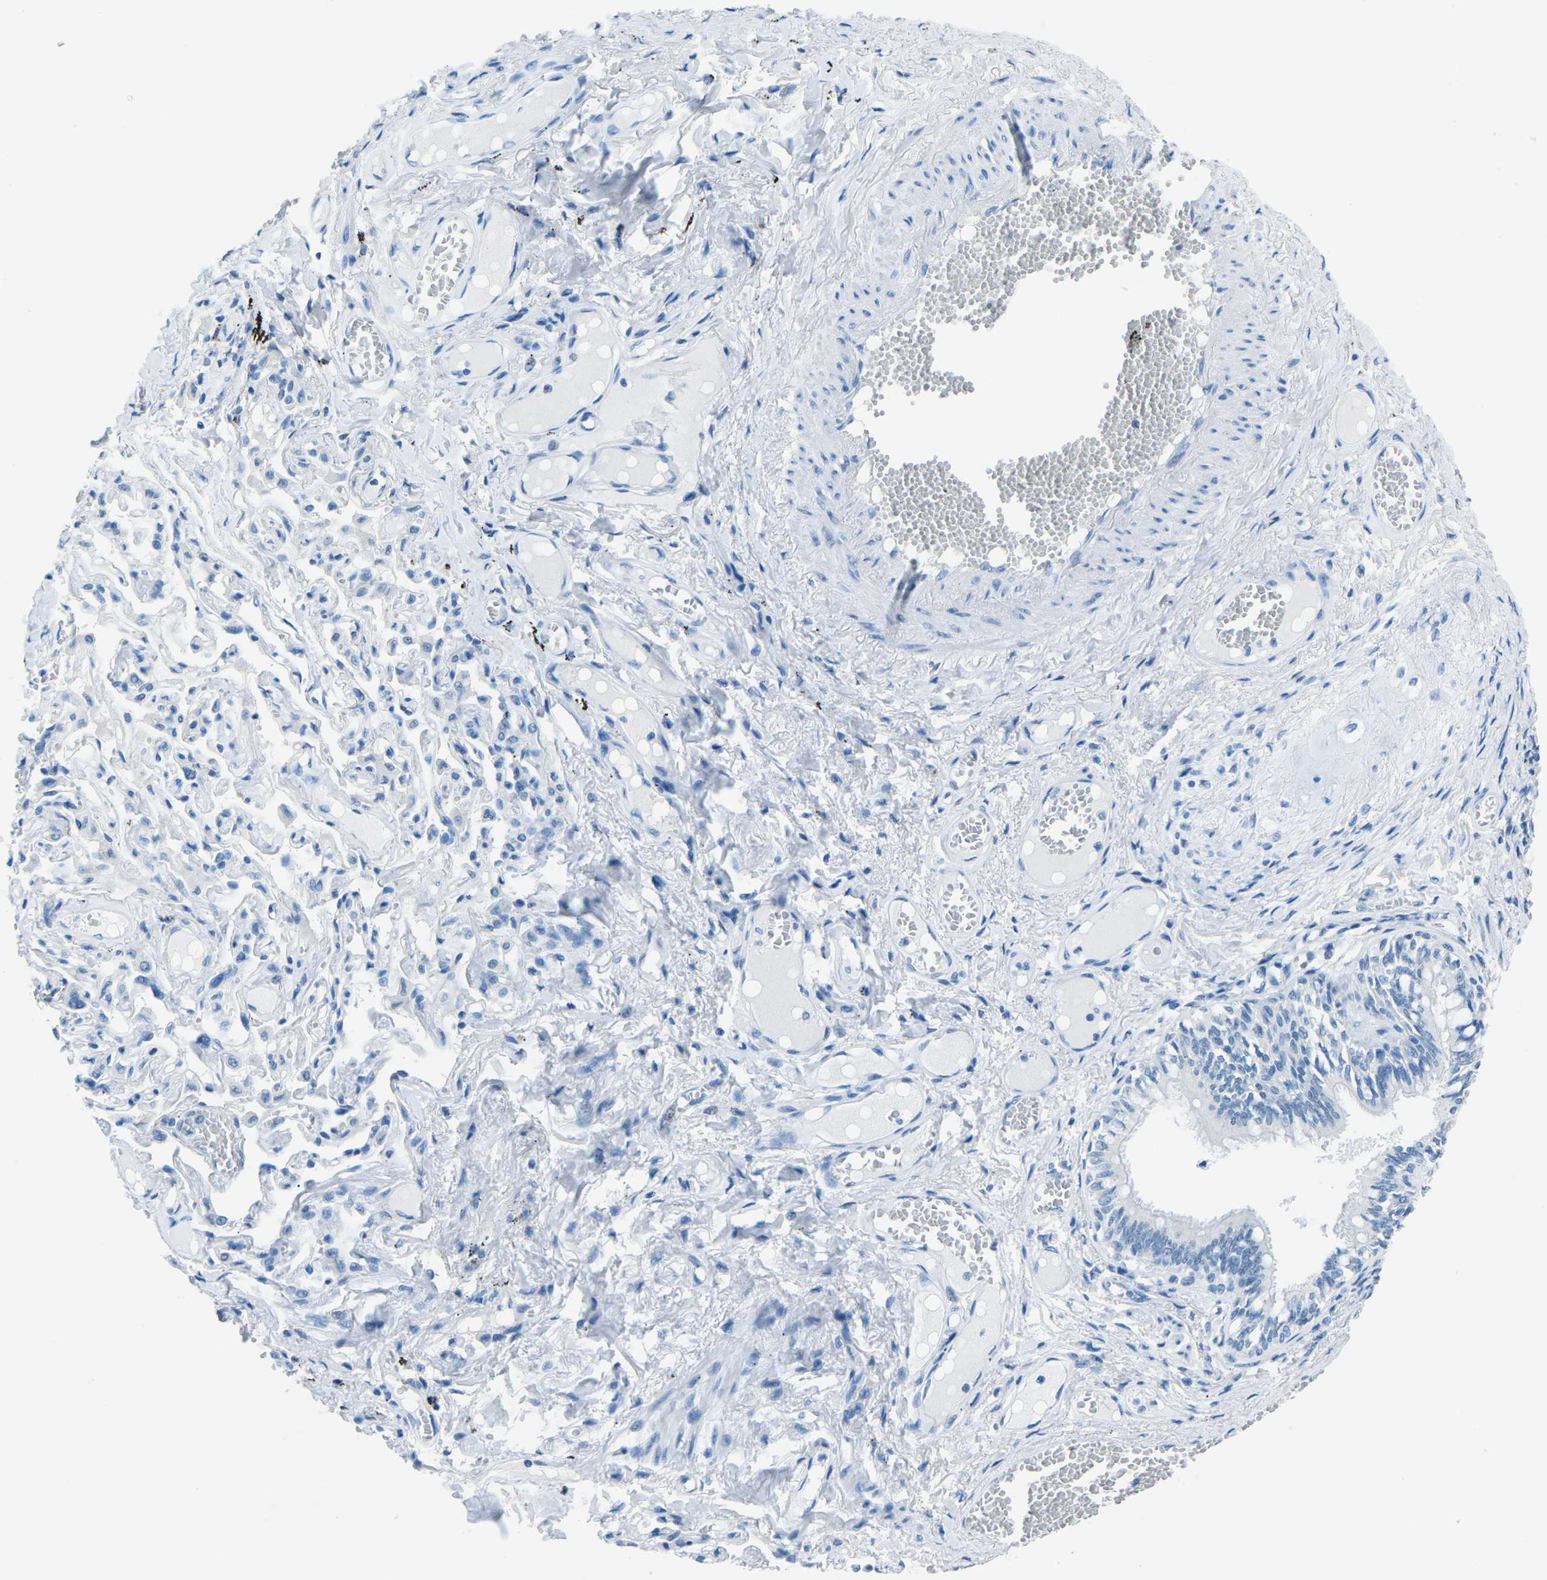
{"staining": {"intensity": "negative", "quantity": "none", "location": "none"}, "tissue": "bronchus", "cell_type": "Respiratory epithelial cells", "image_type": "normal", "snomed": [{"axis": "morphology", "description": "Normal tissue, NOS"}, {"axis": "morphology", "description": "Inflammation, NOS"}, {"axis": "topography", "description": "Cartilage tissue"}, {"axis": "topography", "description": "Lung"}], "caption": "IHC histopathology image of benign human bronchus stained for a protein (brown), which demonstrates no staining in respiratory epithelial cells.", "gene": "MYH8", "patient": {"sex": "male", "age": 71}}